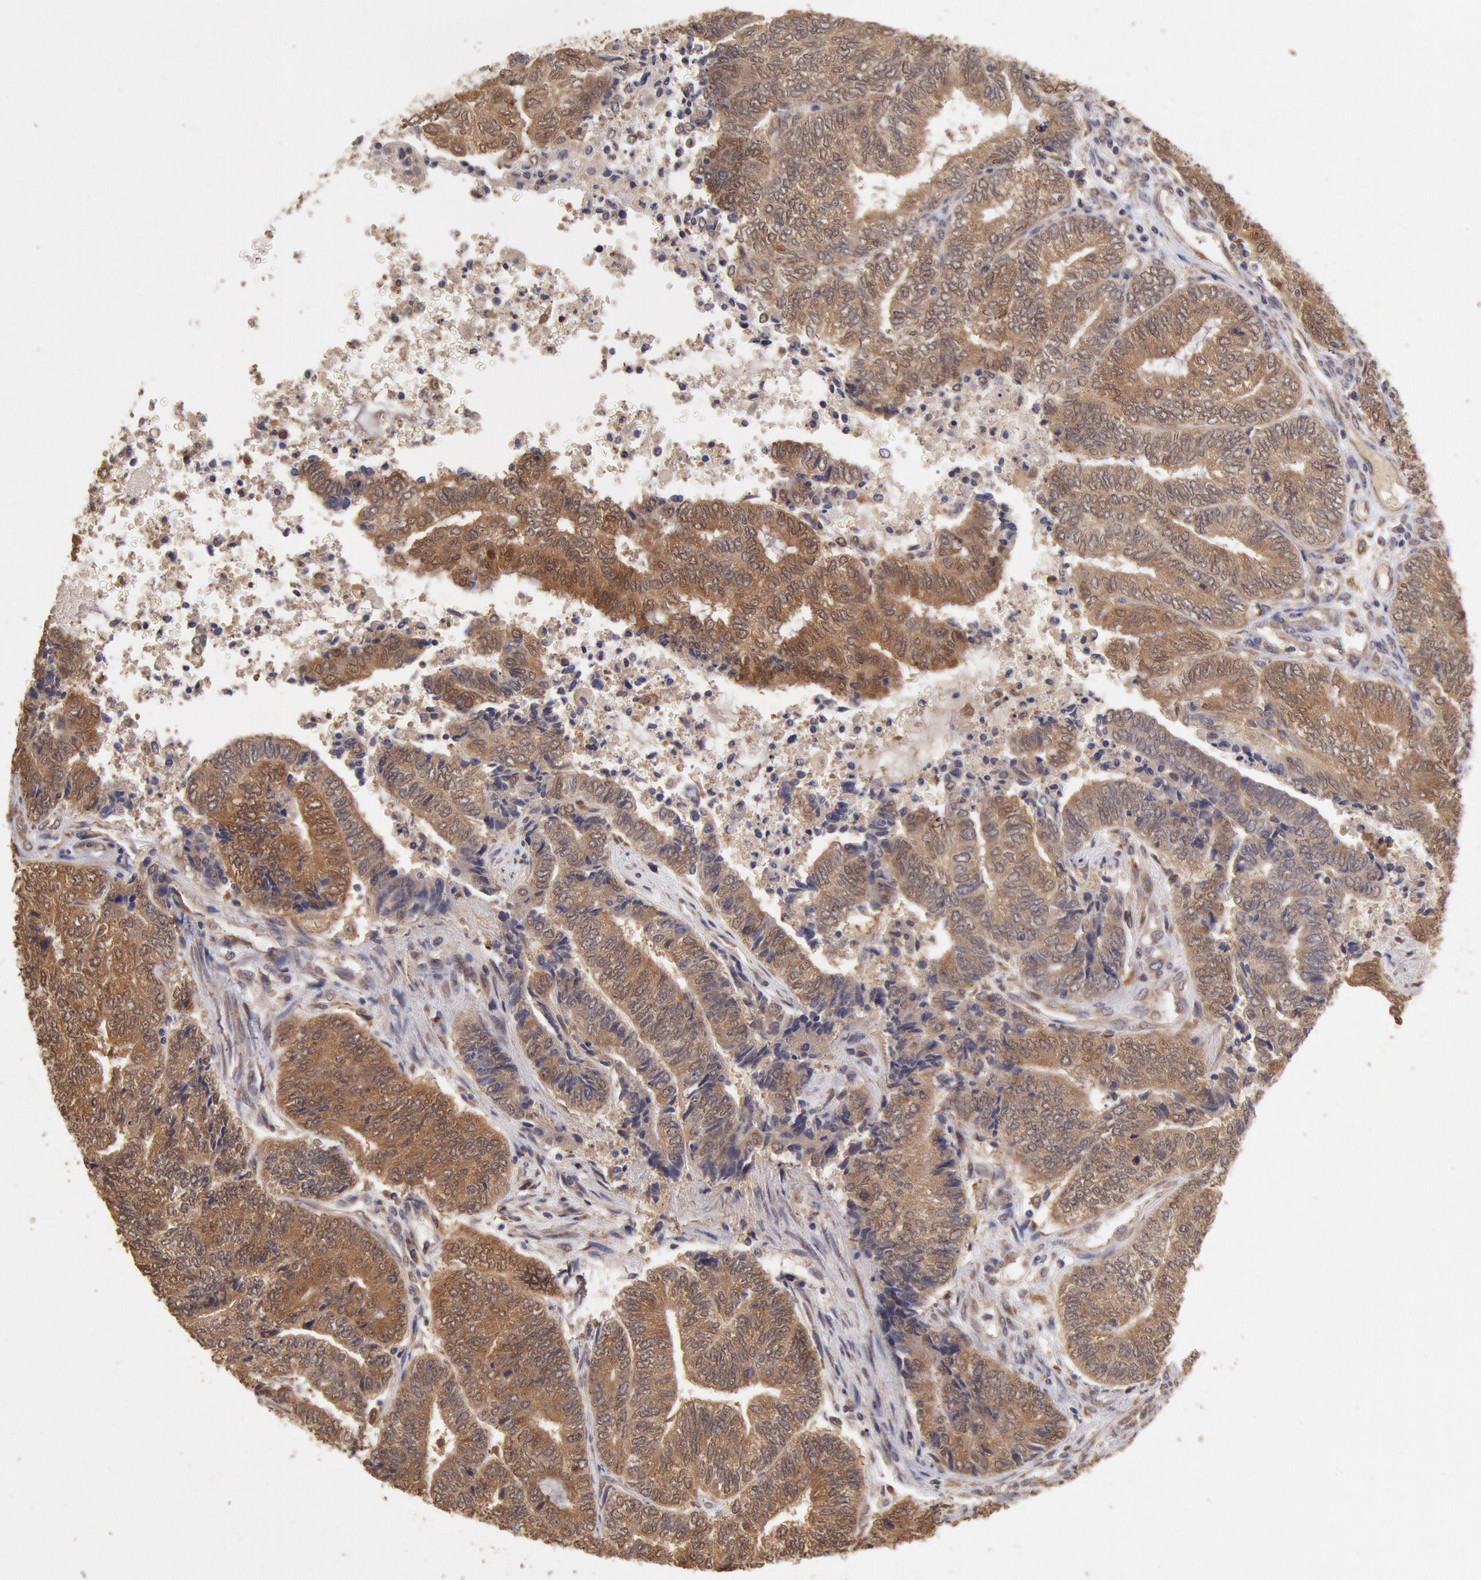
{"staining": {"intensity": "strong", "quantity": ">75%", "location": "cytoplasmic/membranous"}, "tissue": "endometrial cancer", "cell_type": "Tumor cells", "image_type": "cancer", "snomed": [{"axis": "morphology", "description": "Adenocarcinoma, NOS"}, {"axis": "topography", "description": "Uterus"}, {"axis": "topography", "description": "Endometrium"}], "caption": "Endometrial cancer stained with a brown dye exhibits strong cytoplasmic/membranous positive positivity in about >75% of tumor cells.", "gene": "COMT", "patient": {"sex": "female", "age": 70}}